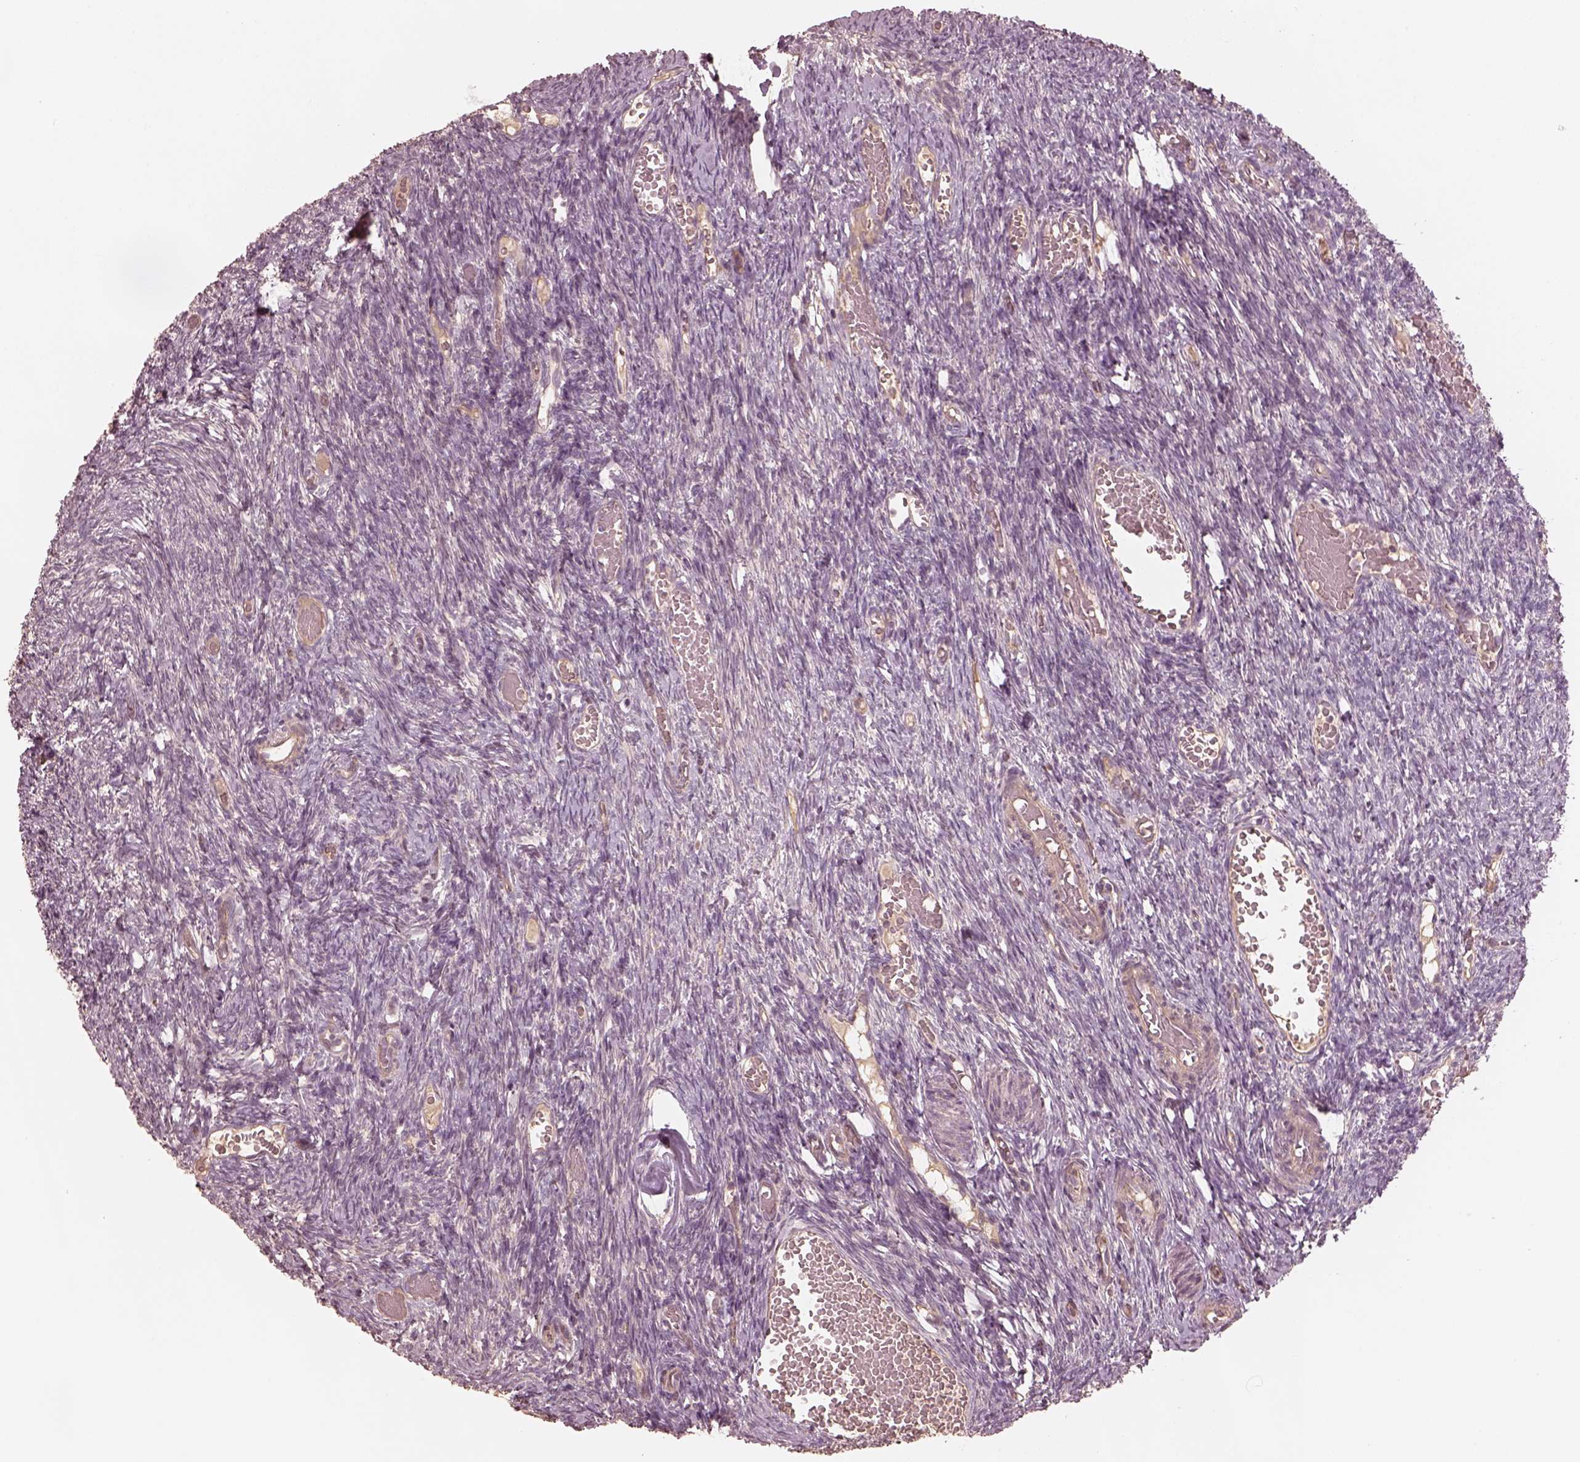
{"staining": {"intensity": "moderate", "quantity": ">75%", "location": "cytoplasmic/membranous"}, "tissue": "ovary", "cell_type": "Follicle cells", "image_type": "normal", "snomed": [{"axis": "morphology", "description": "Normal tissue, NOS"}, {"axis": "topography", "description": "Ovary"}], "caption": "Ovary stained with a protein marker displays moderate staining in follicle cells.", "gene": "OTOGL", "patient": {"sex": "female", "age": 39}}